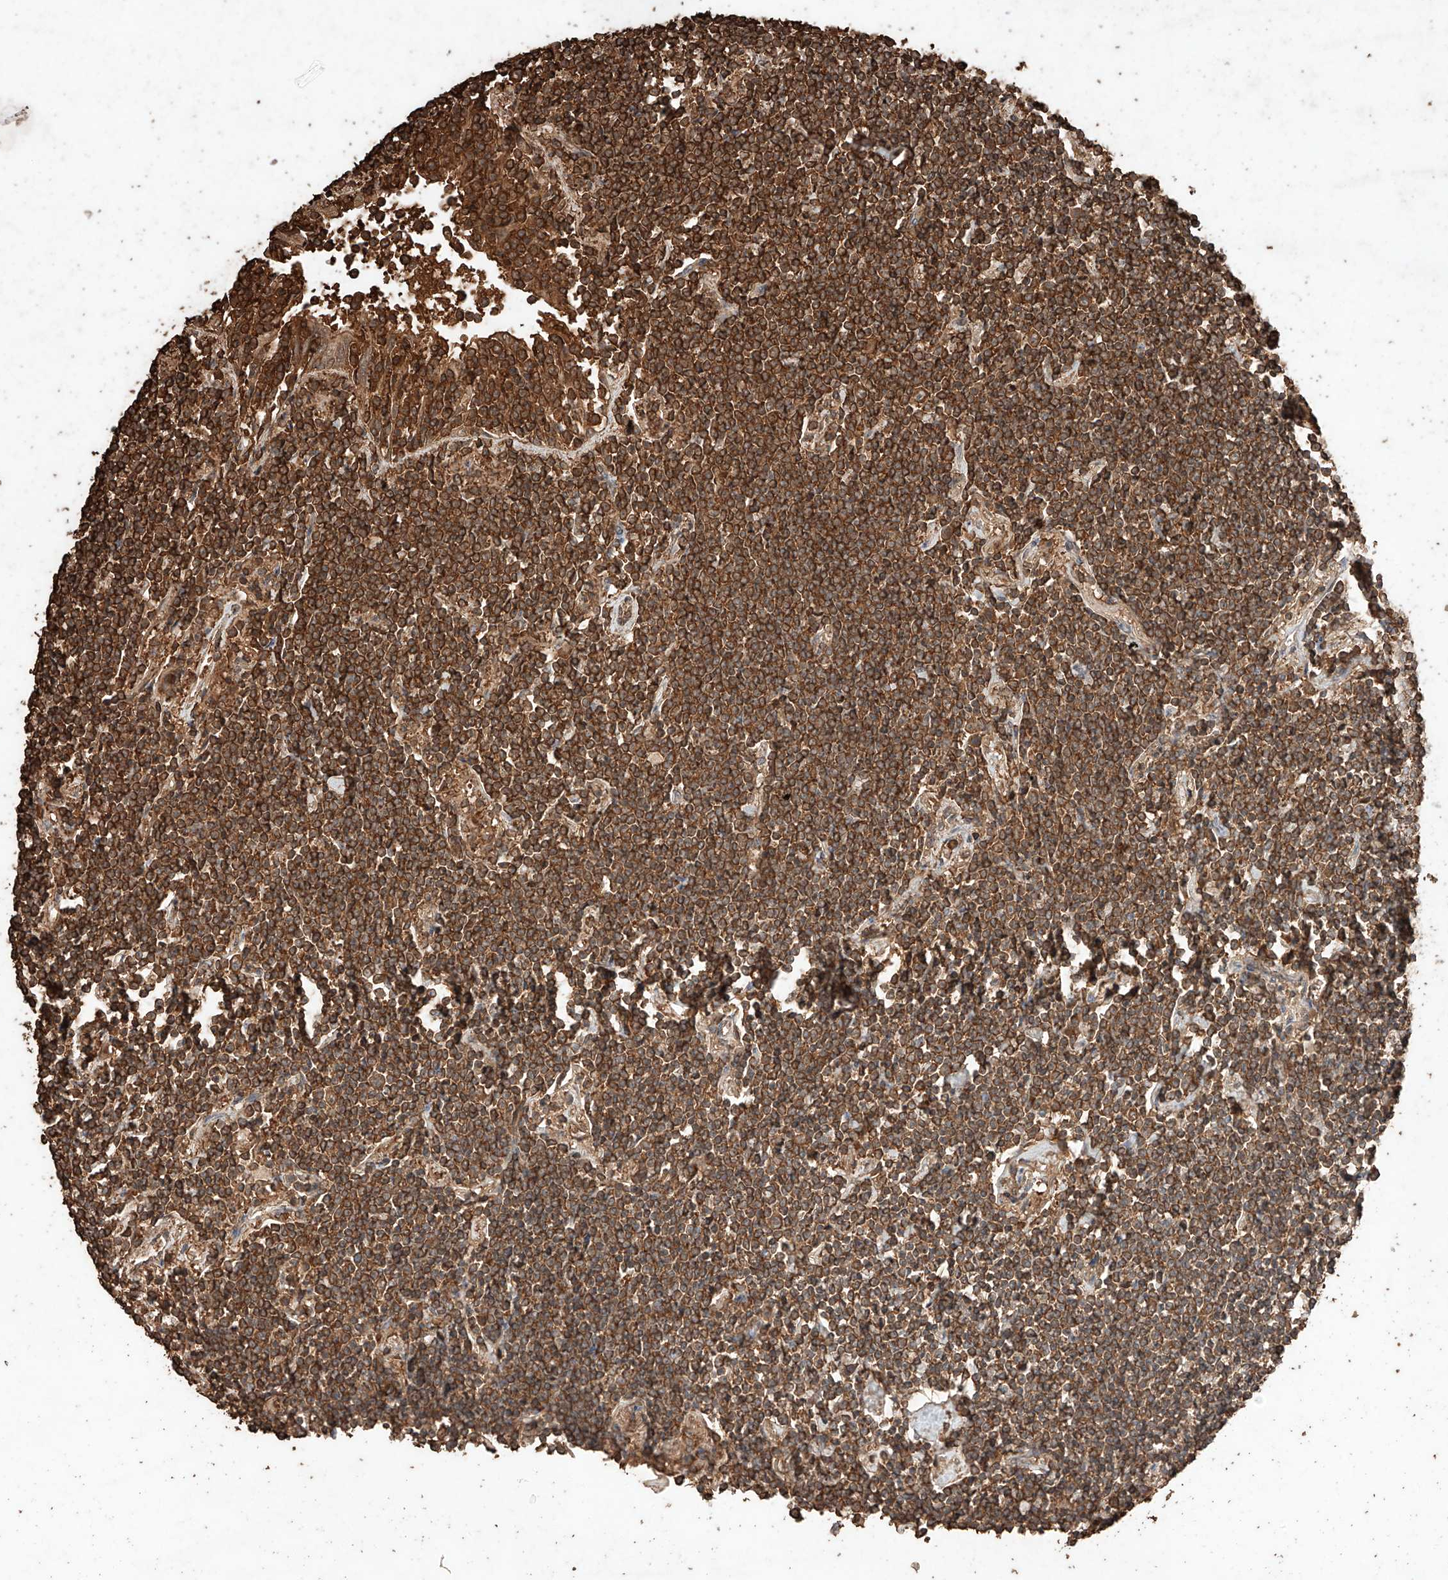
{"staining": {"intensity": "strong", "quantity": ">75%", "location": "cytoplasmic/membranous"}, "tissue": "lymphoma", "cell_type": "Tumor cells", "image_type": "cancer", "snomed": [{"axis": "morphology", "description": "Malignant lymphoma, non-Hodgkin's type, Low grade"}, {"axis": "topography", "description": "Lung"}], "caption": "Malignant lymphoma, non-Hodgkin's type (low-grade) stained for a protein displays strong cytoplasmic/membranous positivity in tumor cells.", "gene": "M6PR", "patient": {"sex": "female", "age": 71}}